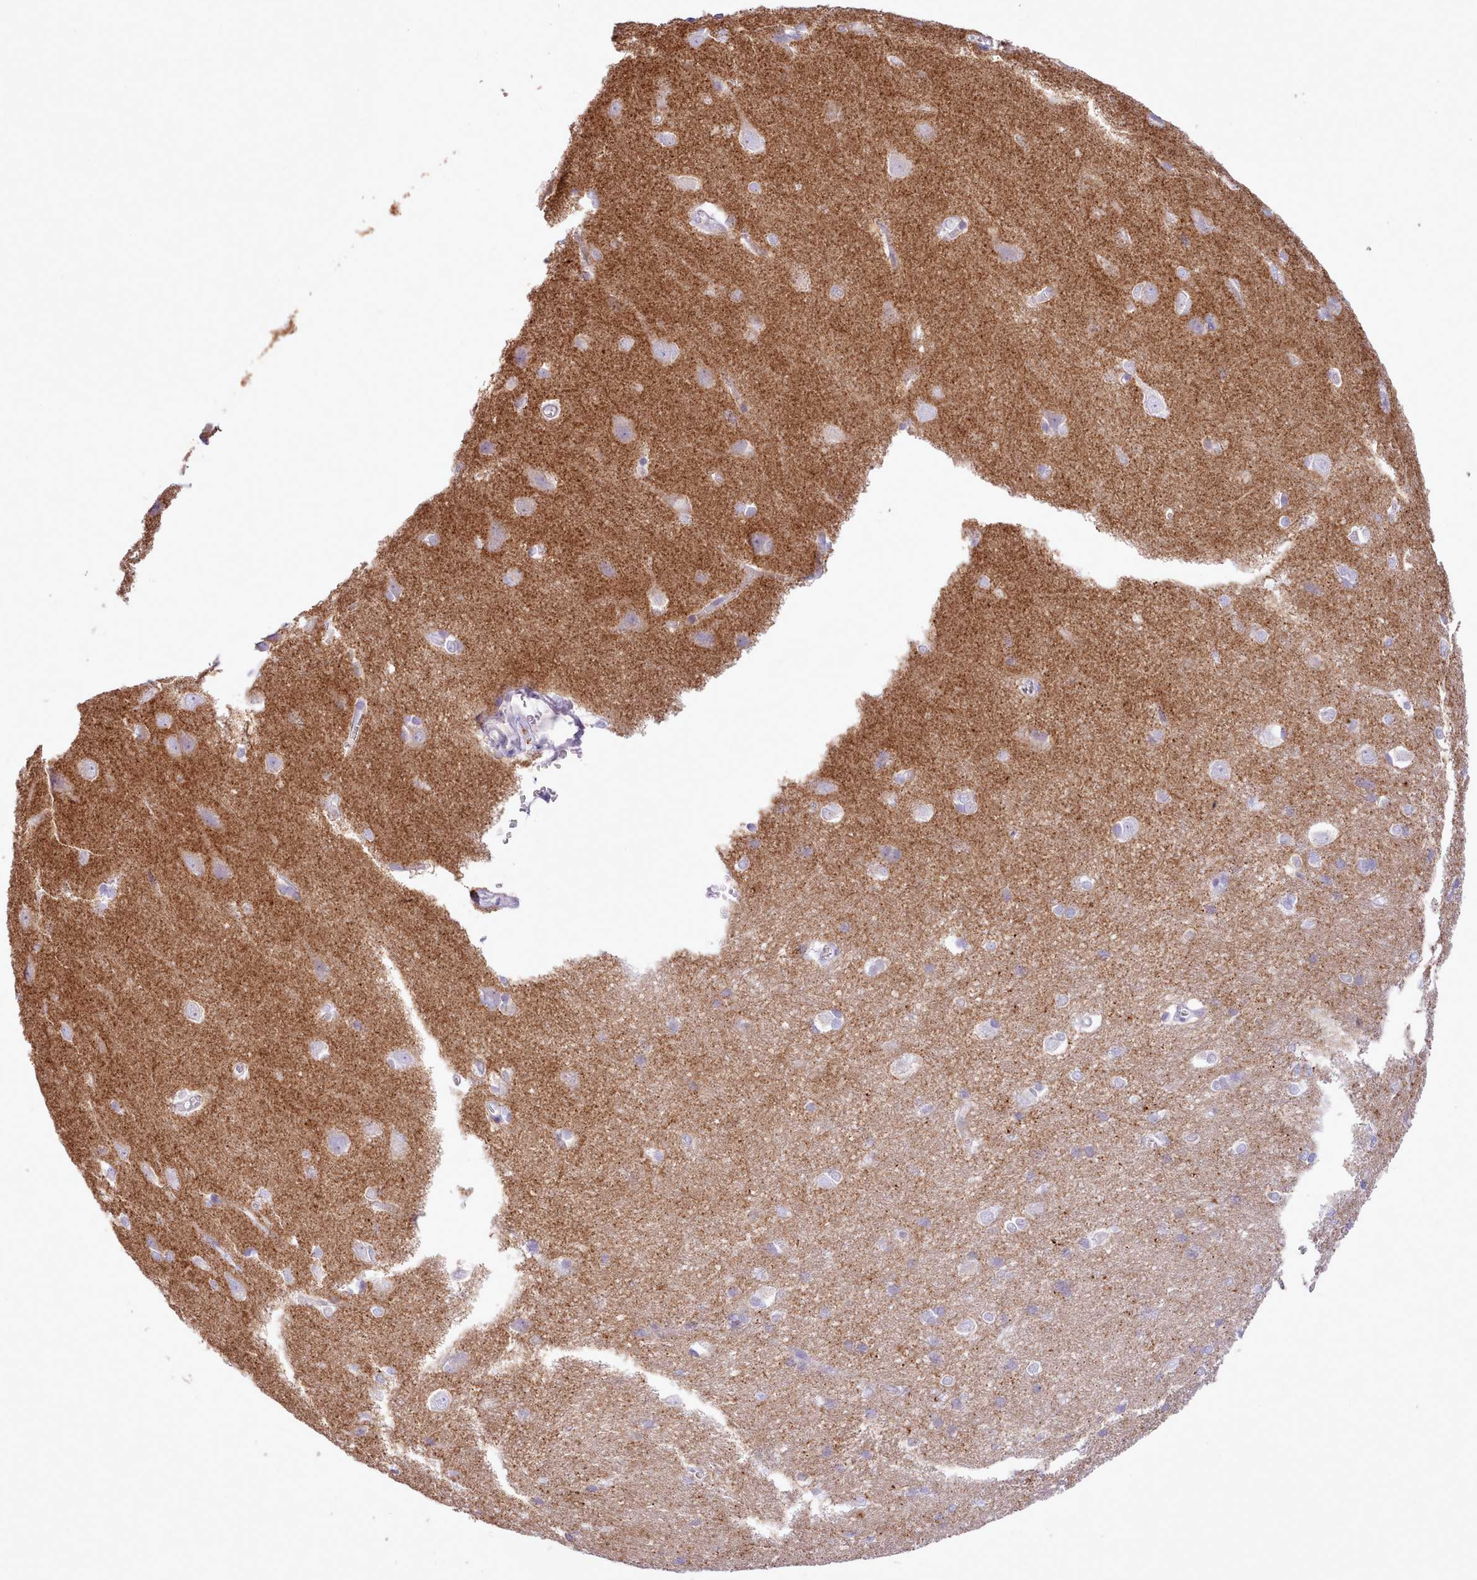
{"staining": {"intensity": "negative", "quantity": "none", "location": "none"}, "tissue": "cerebral cortex", "cell_type": "Endothelial cells", "image_type": "normal", "snomed": [{"axis": "morphology", "description": "Normal tissue, NOS"}, {"axis": "topography", "description": "Cerebral cortex"}], "caption": "Photomicrograph shows no significant protein staining in endothelial cells of benign cerebral cortex. The staining was performed using DAB to visualize the protein expression in brown, while the nuclei were stained in blue with hematoxylin (Magnification: 20x).", "gene": "MDFI", "patient": {"sex": "male", "age": 37}}